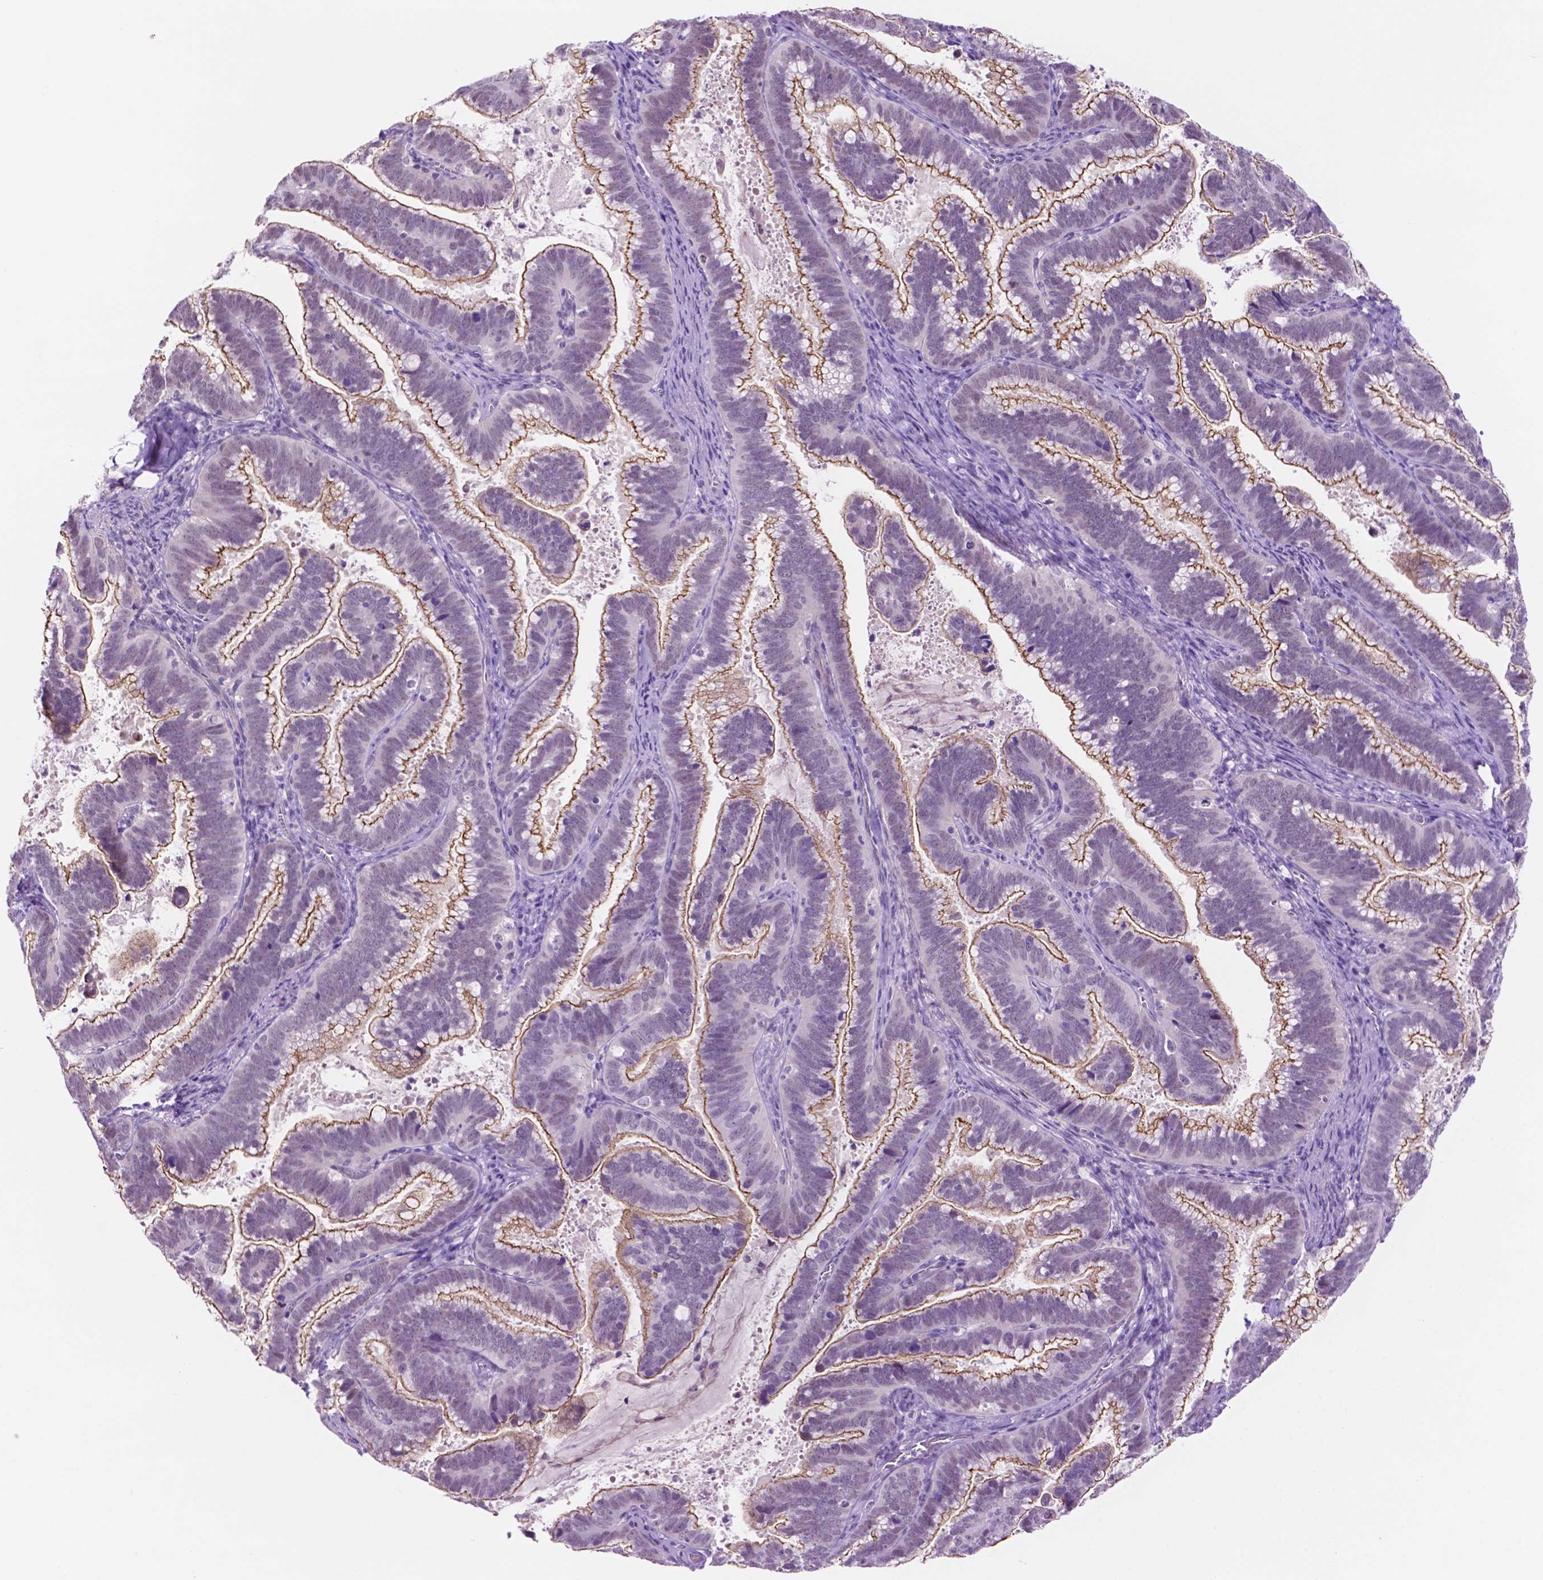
{"staining": {"intensity": "moderate", "quantity": "<25%", "location": "cytoplasmic/membranous"}, "tissue": "cervical cancer", "cell_type": "Tumor cells", "image_type": "cancer", "snomed": [{"axis": "morphology", "description": "Adenocarcinoma, NOS"}, {"axis": "topography", "description": "Cervix"}], "caption": "A micrograph showing moderate cytoplasmic/membranous positivity in approximately <25% of tumor cells in cervical cancer, as visualized by brown immunohistochemical staining.", "gene": "ACY3", "patient": {"sex": "female", "age": 61}}